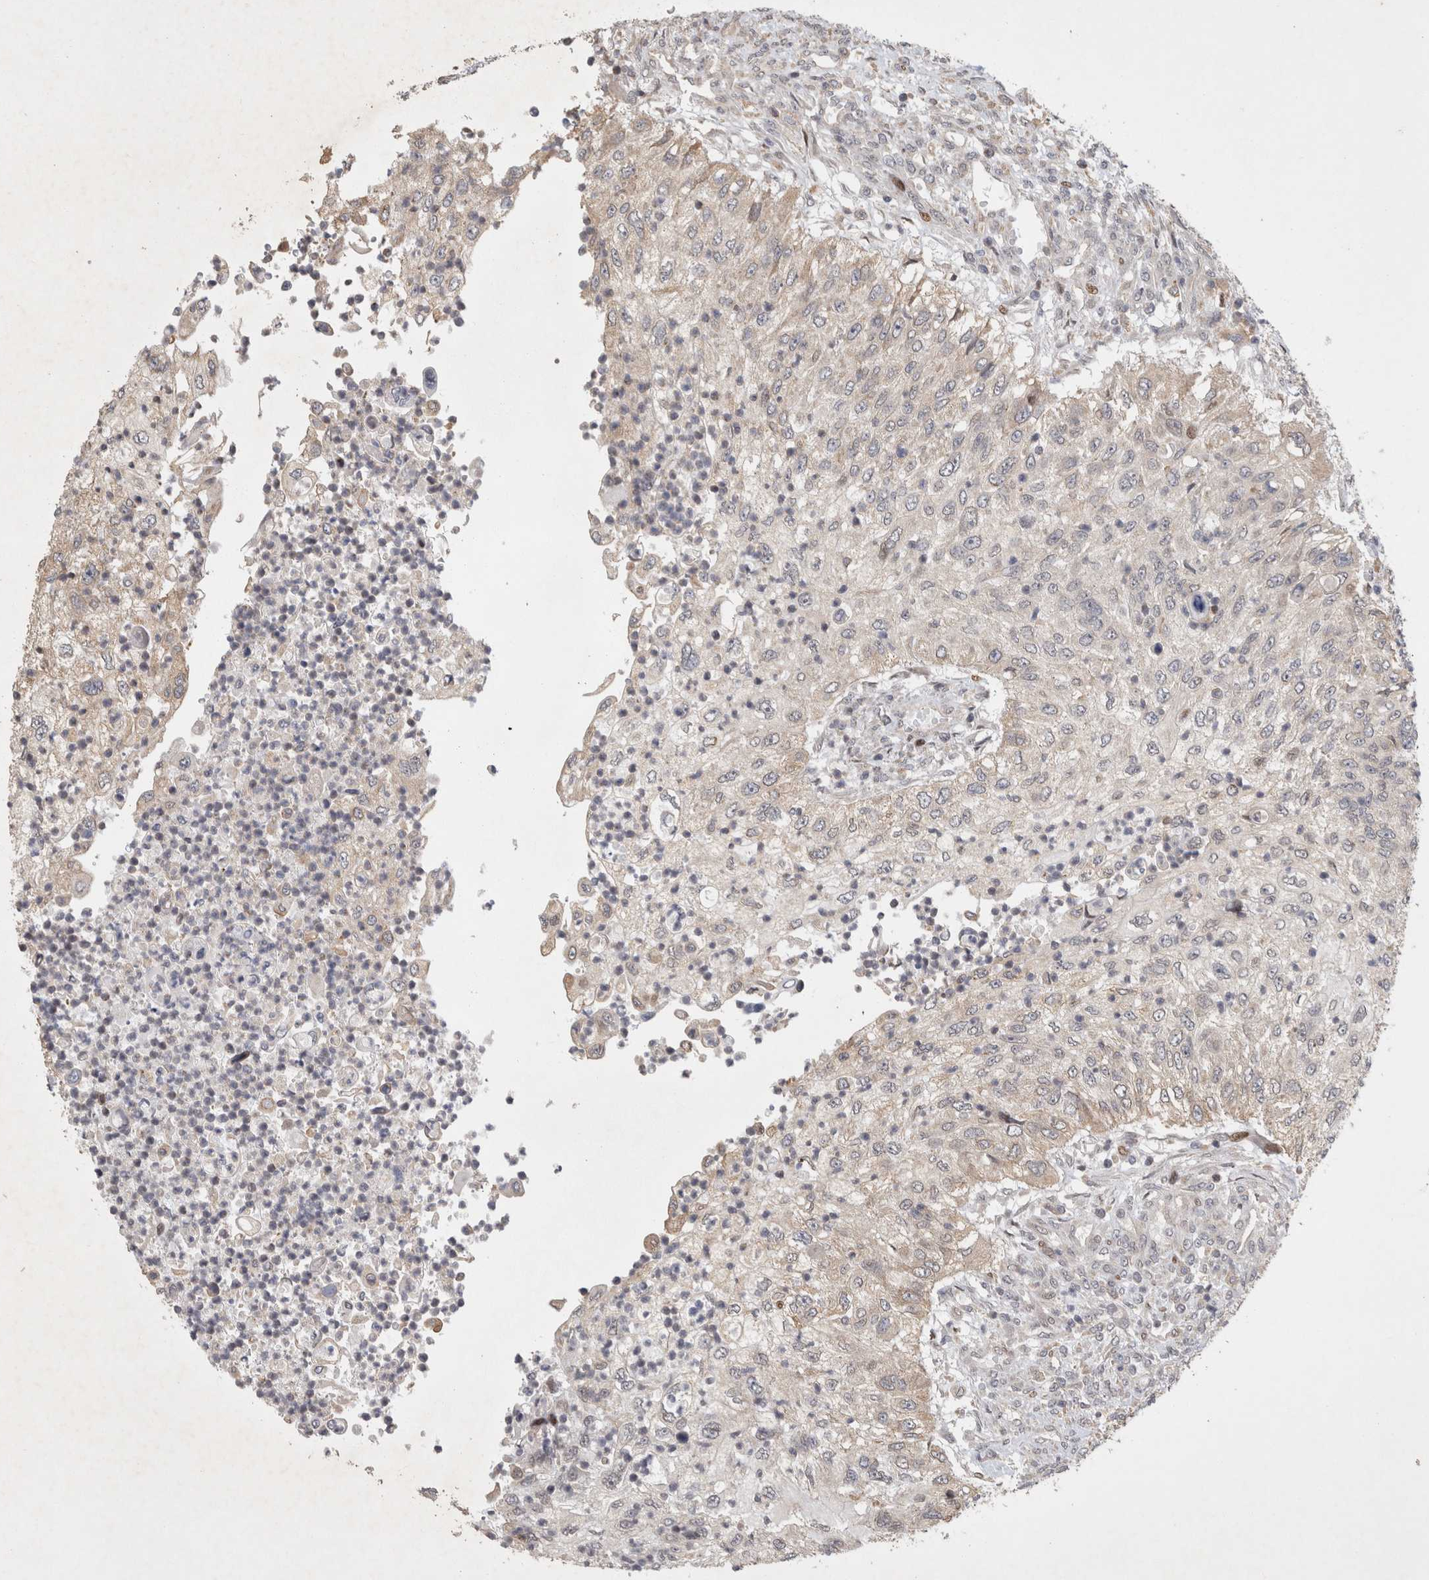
{"staining": {"intensity": "weak", "quantity": "<25%", "location": "cytoplasmic/membranous,nuclear"}, "tissue": "urothelial cancer", "cell_type": "Tumor cells", "image_type": "cancer", "snomed": [{"axis": "morphology", "description": "Urothelial carcinoma, High grade"}, {"axis": "topography", "description": "Urinary bladder"}], "caption": "There is no significant positivity in tumor cells of urothelial cancer.", "gene": "C8orf58", "patient": {"sex": "female", "age": 60}}